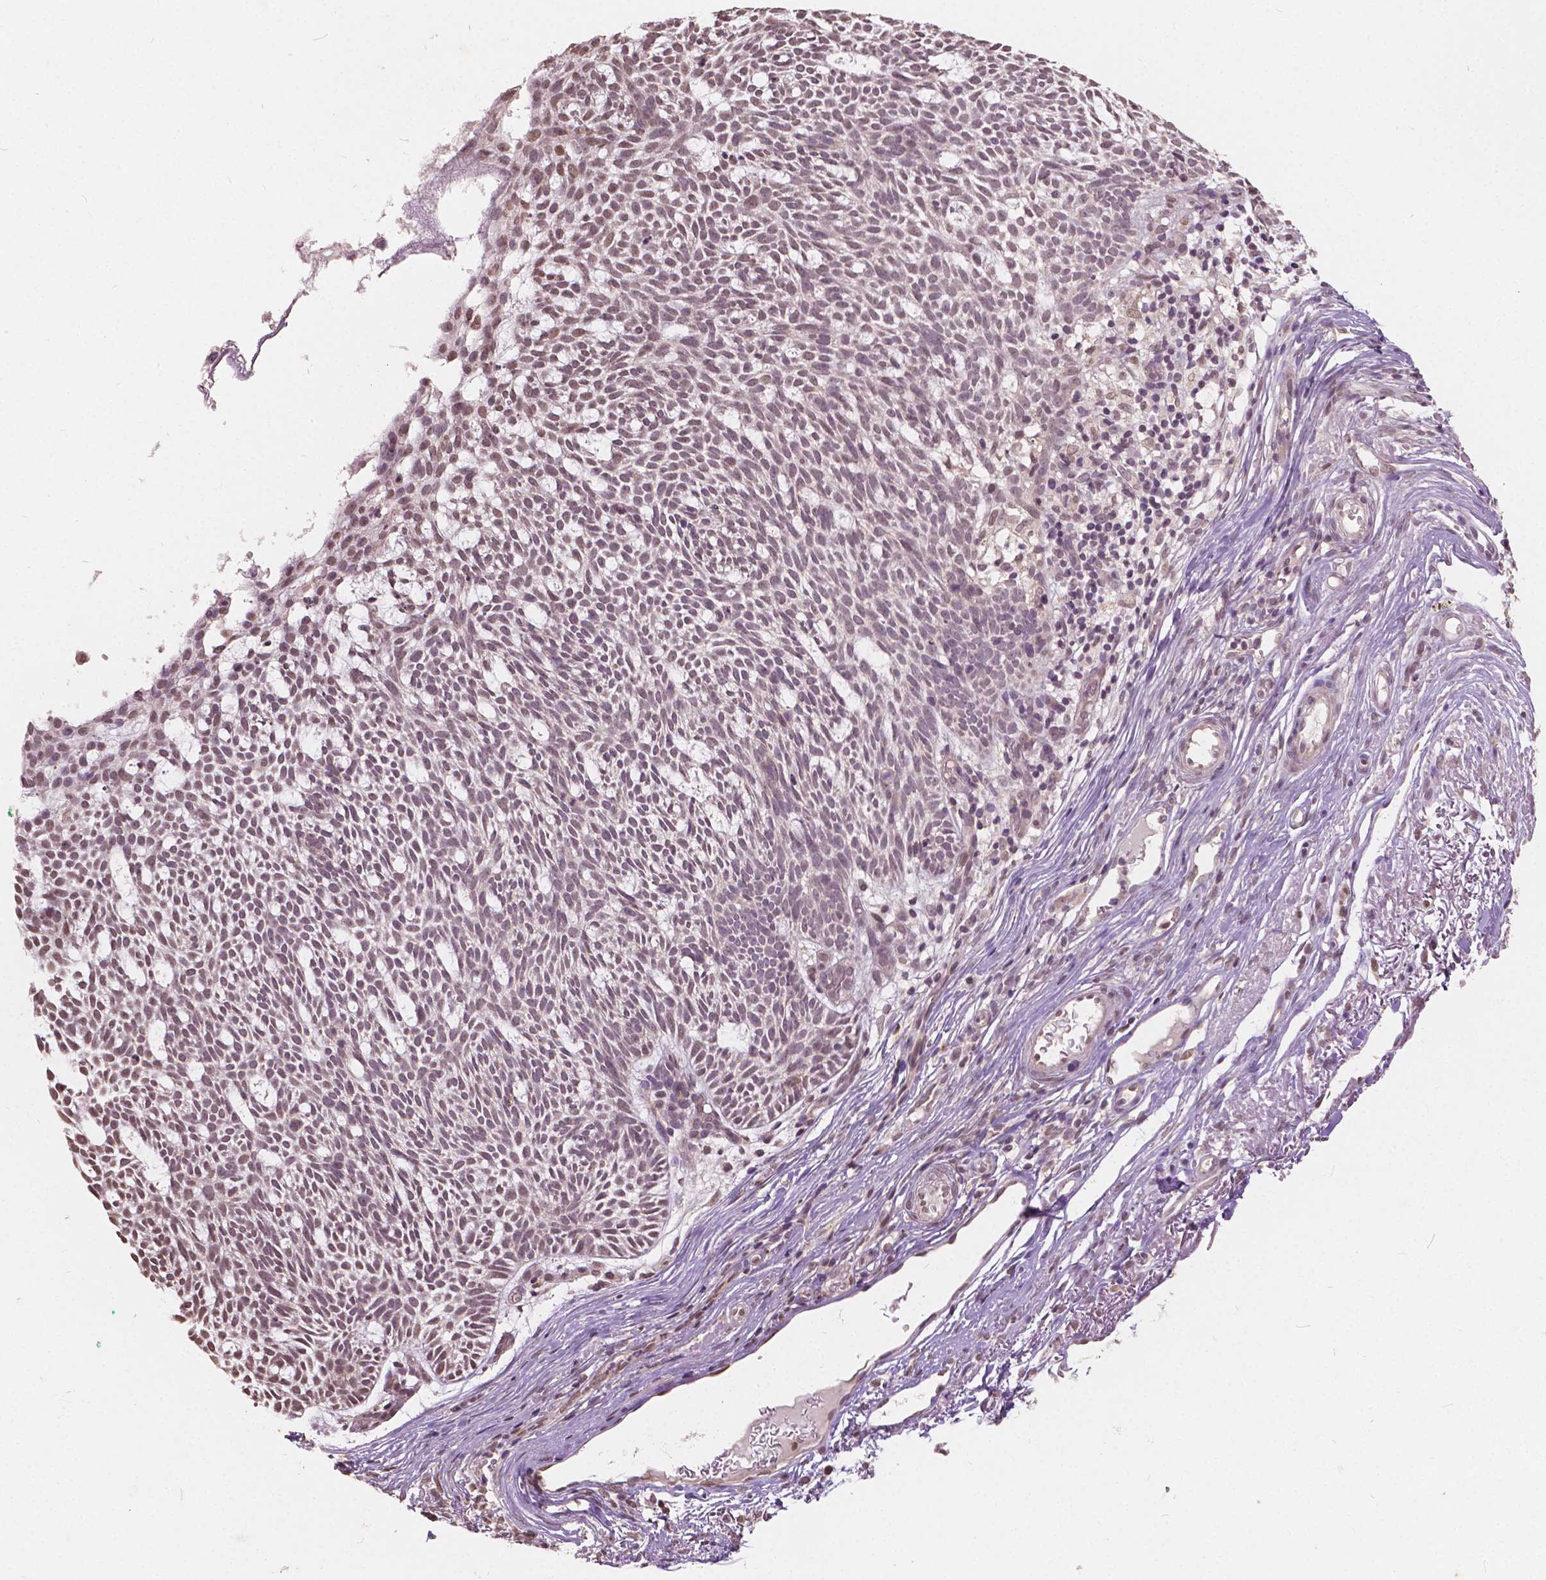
{"staining": {"intensity": "weak", "quantity": ">75%", "location": "nuclear"}, "tissue": "skin cancer", "cell_type": "Tumor cells", "image_type": "cancer", "snomed": [{"axis": "morphology", "description": "Normal tissue, NOS"}, {"axis": "morphology", "description": "Basal cell carcinoma"}, {"axis": "topography", "description": "Skin"}], "caption": "About >75% of tumor cells in human skin basal cell carcinoma display weak nuclear protein positivity as visualized by brown immunohistochemical staining.", "gene": "HOXA10", "patient": {"sex": "male", "age": 68}}